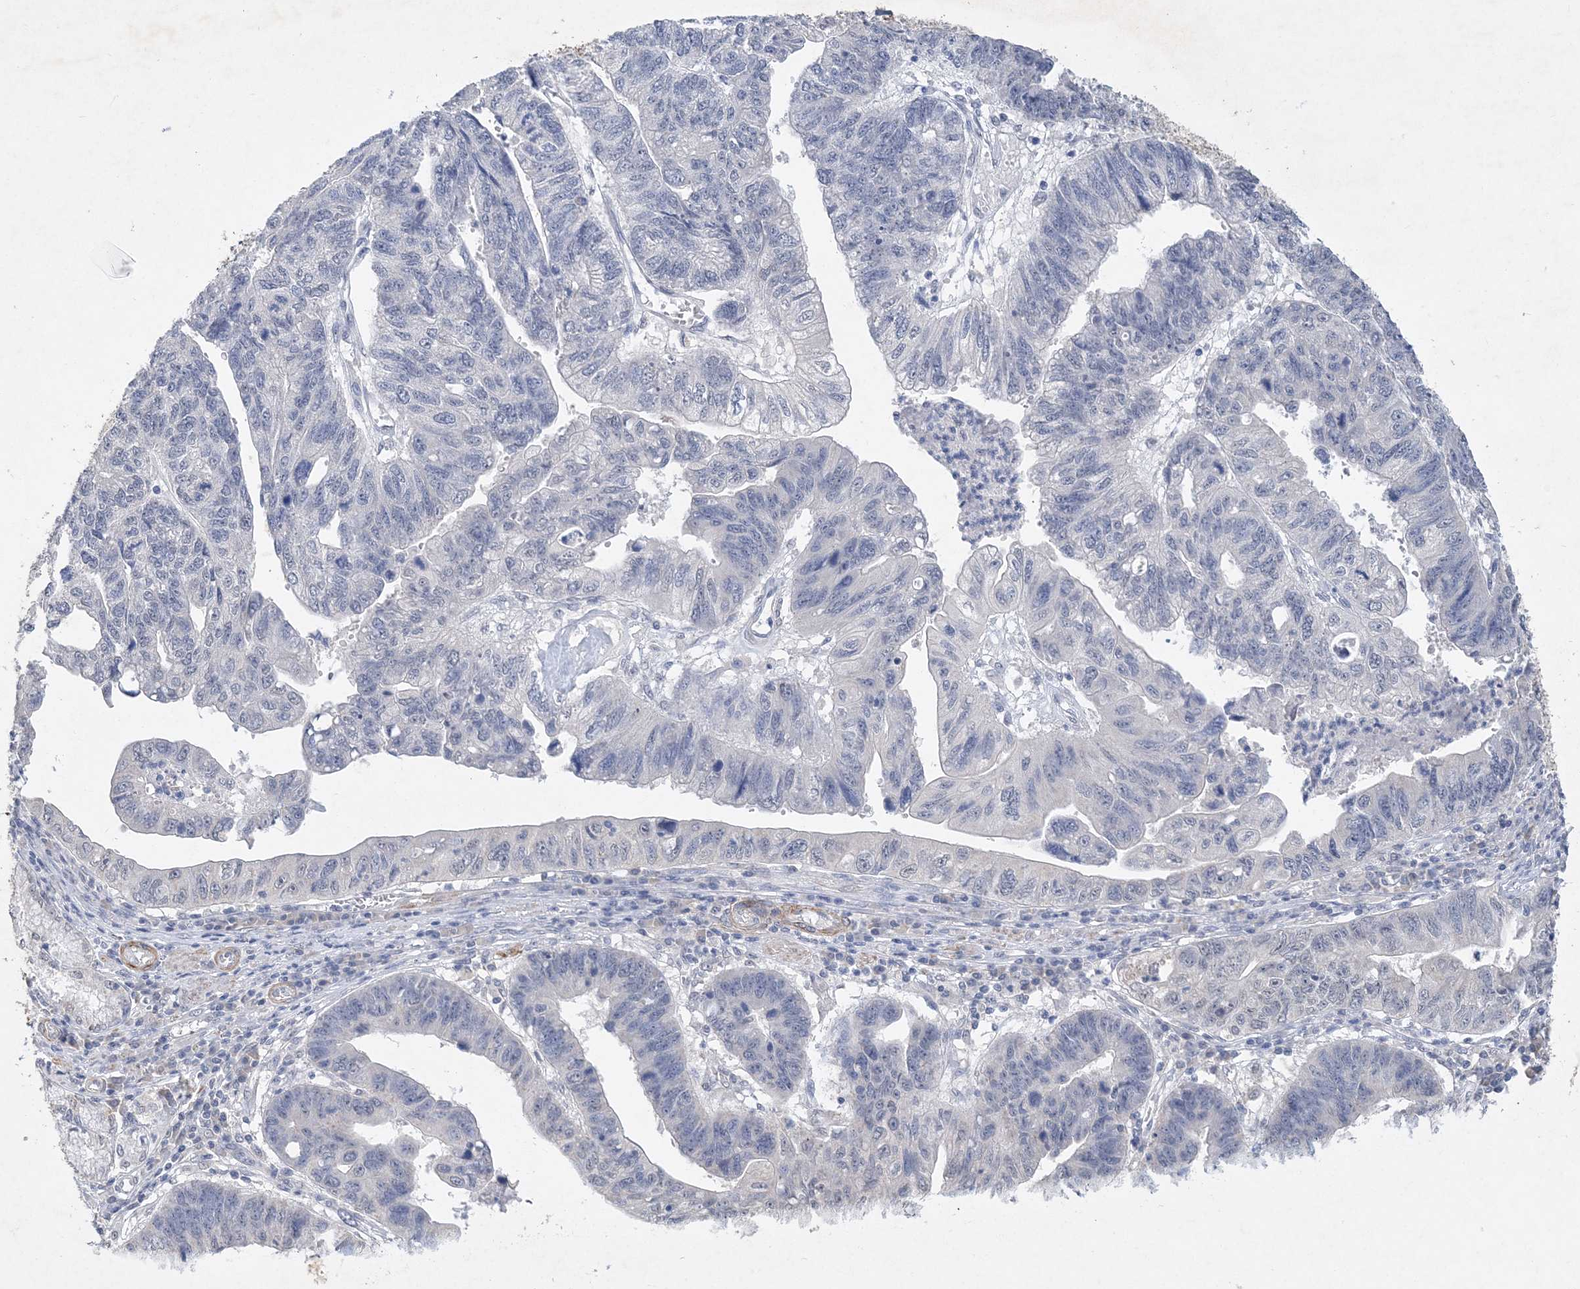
{"staining": {"intensity": "negative", "quantity": "none", "location": "none"}, "tissue": "stomach cancer", "cell_type": "Tumor cells", "image_type": "cancer", "snomed": [{"axis": "morphology", "description": "Adenocarcinoma, NOS"}, {"axis": "topography", "description": "Stomach"}], "caption": "High power microscopy photomicrograph of an immunohistochemistry image of stomach cancer, revealing no significant expression in tumor cells.", "gene": "C11orf58", "patient": {"sex": "male", "age": 59}}